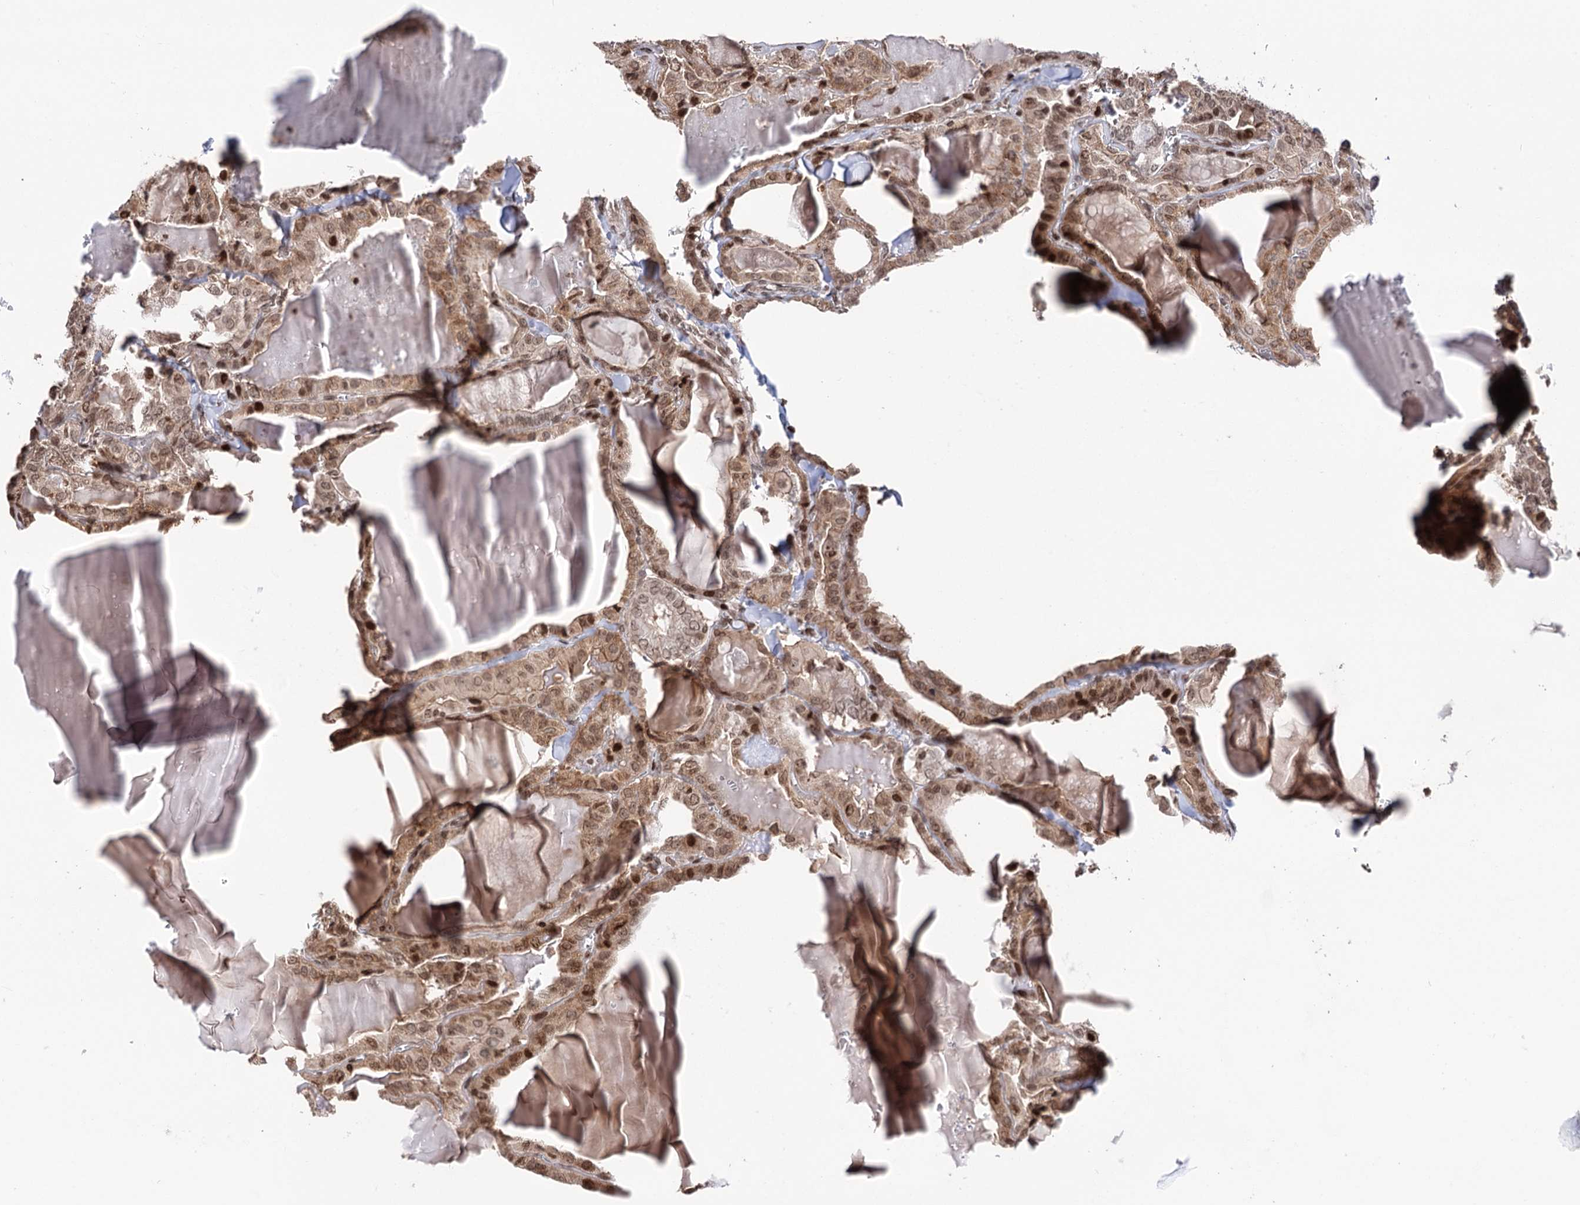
{"staining": {"intensity": "moderate", "quantity": ">75%", "location": "cytoplasmic/membranous,nuclear"}, "tissue": "thyroid cancer", "cell_type": "Tumor cells", "image_type": "cancer", "snomed": [{"axis": "morphology", "description": "Papillary adenocarcinoma, NOS"}, {"axis": "topography", "description": "Thyroid gland"}], "caption": "Human papillary adenocarcinoma (thyroid) stained for a protein (brown) displays moderate cytoplasmic/membranous and nuclear positive staining in approximately >75% of tumor cells.", "gene": "CCDC77", "patient": {"sex": "male", "age": 52}}